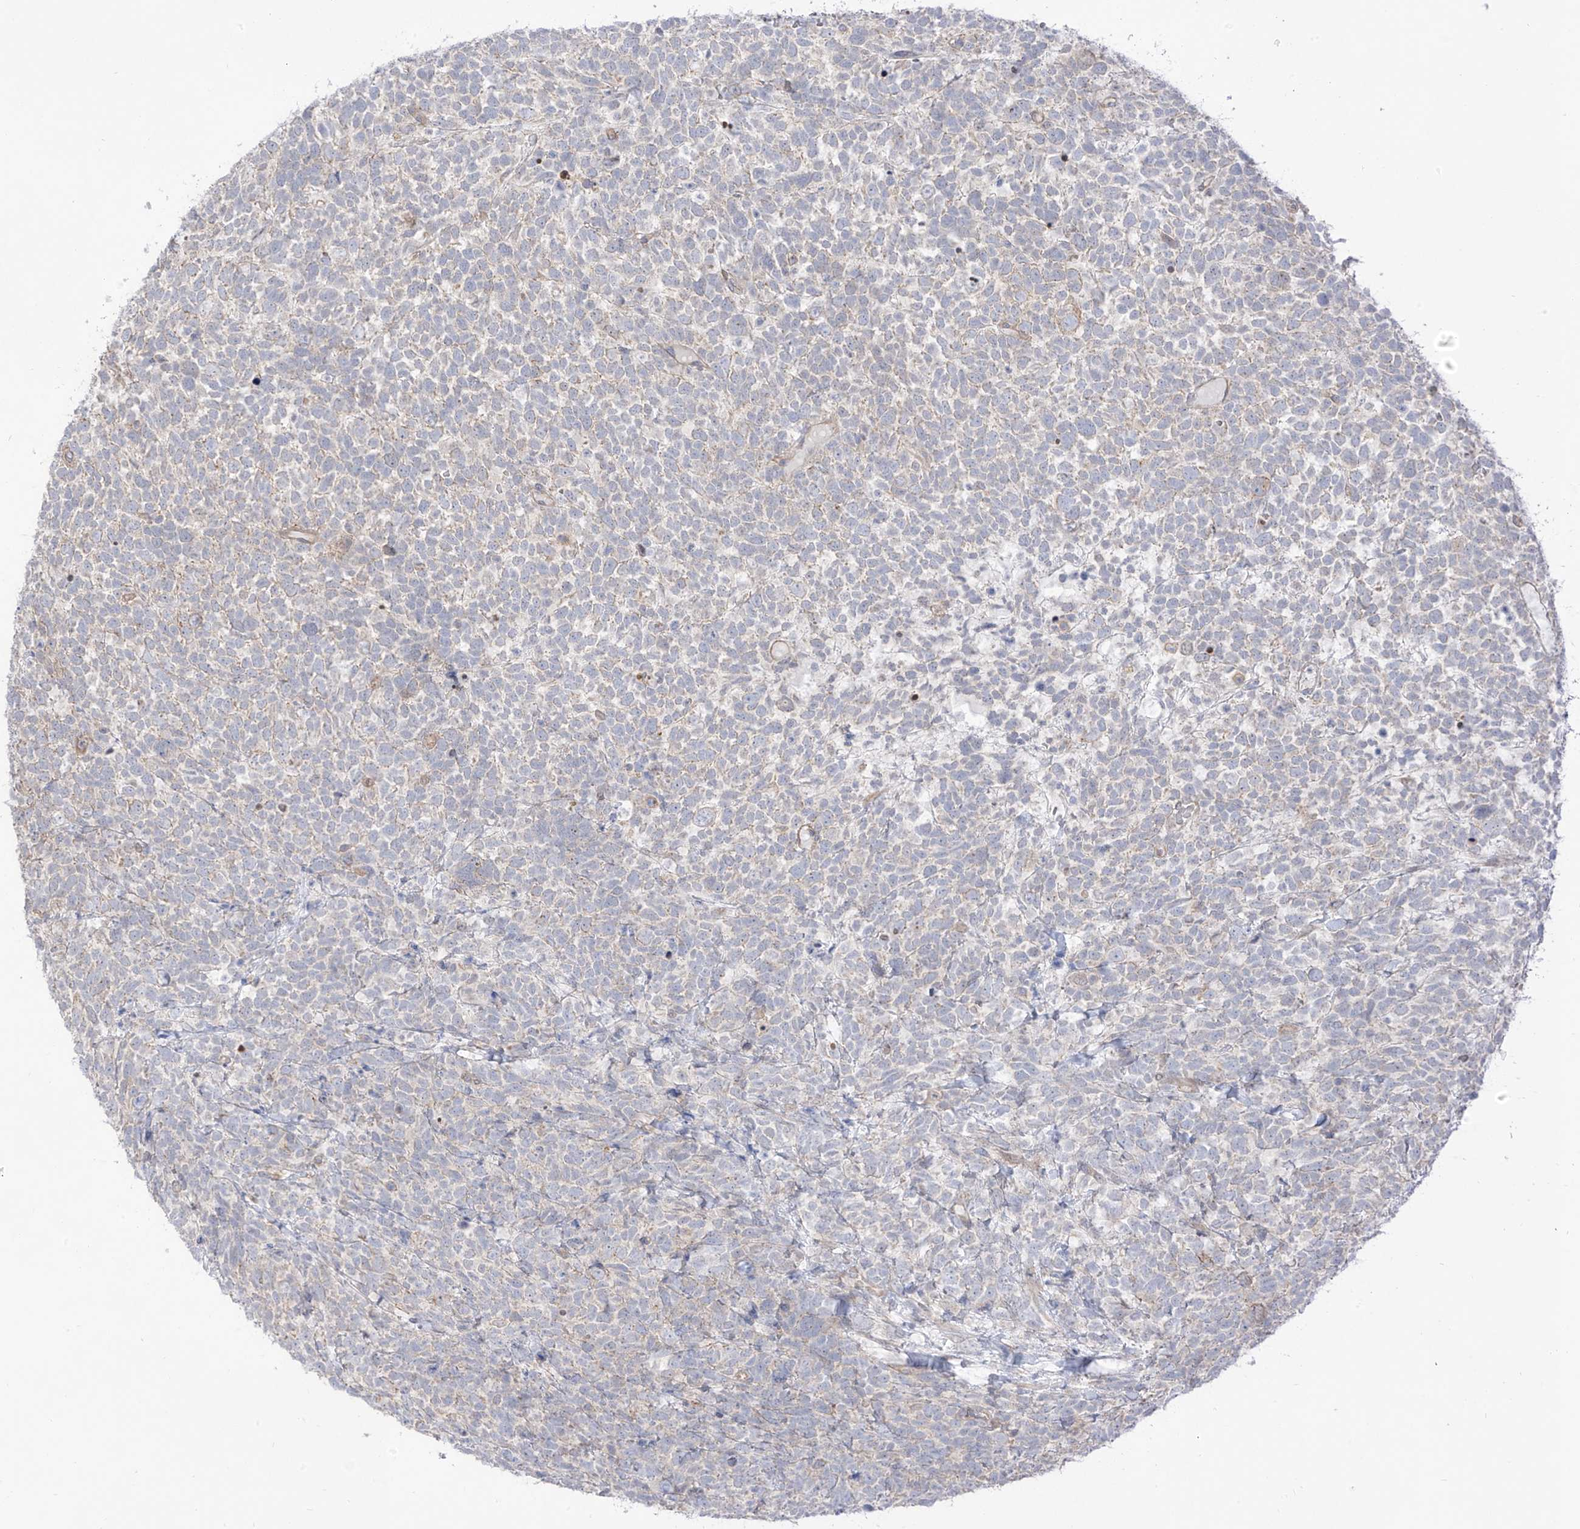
{"staining": {"intensity": "negative", "quantity": "none", "location": "none"}, "tissue": "urothelial cancer", "cell_type": "Tumor cells", "image_type": "cancer", "snomed": [{"axis": "morphology", "description": "Urothelial carcinoma, High grade"}, {"axis": "topography", "description": "Urinary bladder"}], "caption": "High magnification brightfield microscopy of urothelial carcinoma (high-grade) stained with DAB (3,3'-diaminobenzidine) (brown) and counterstained with hematoxylin (blue): tumor cells show no significant staining. Brightfield microscopy of immunohistochemistry stained with DAB (brown) and hematoxylin (blue), captured at high magnification.", "gene": "EIPR1", "patient": {"sex": "female", "age": 82}}